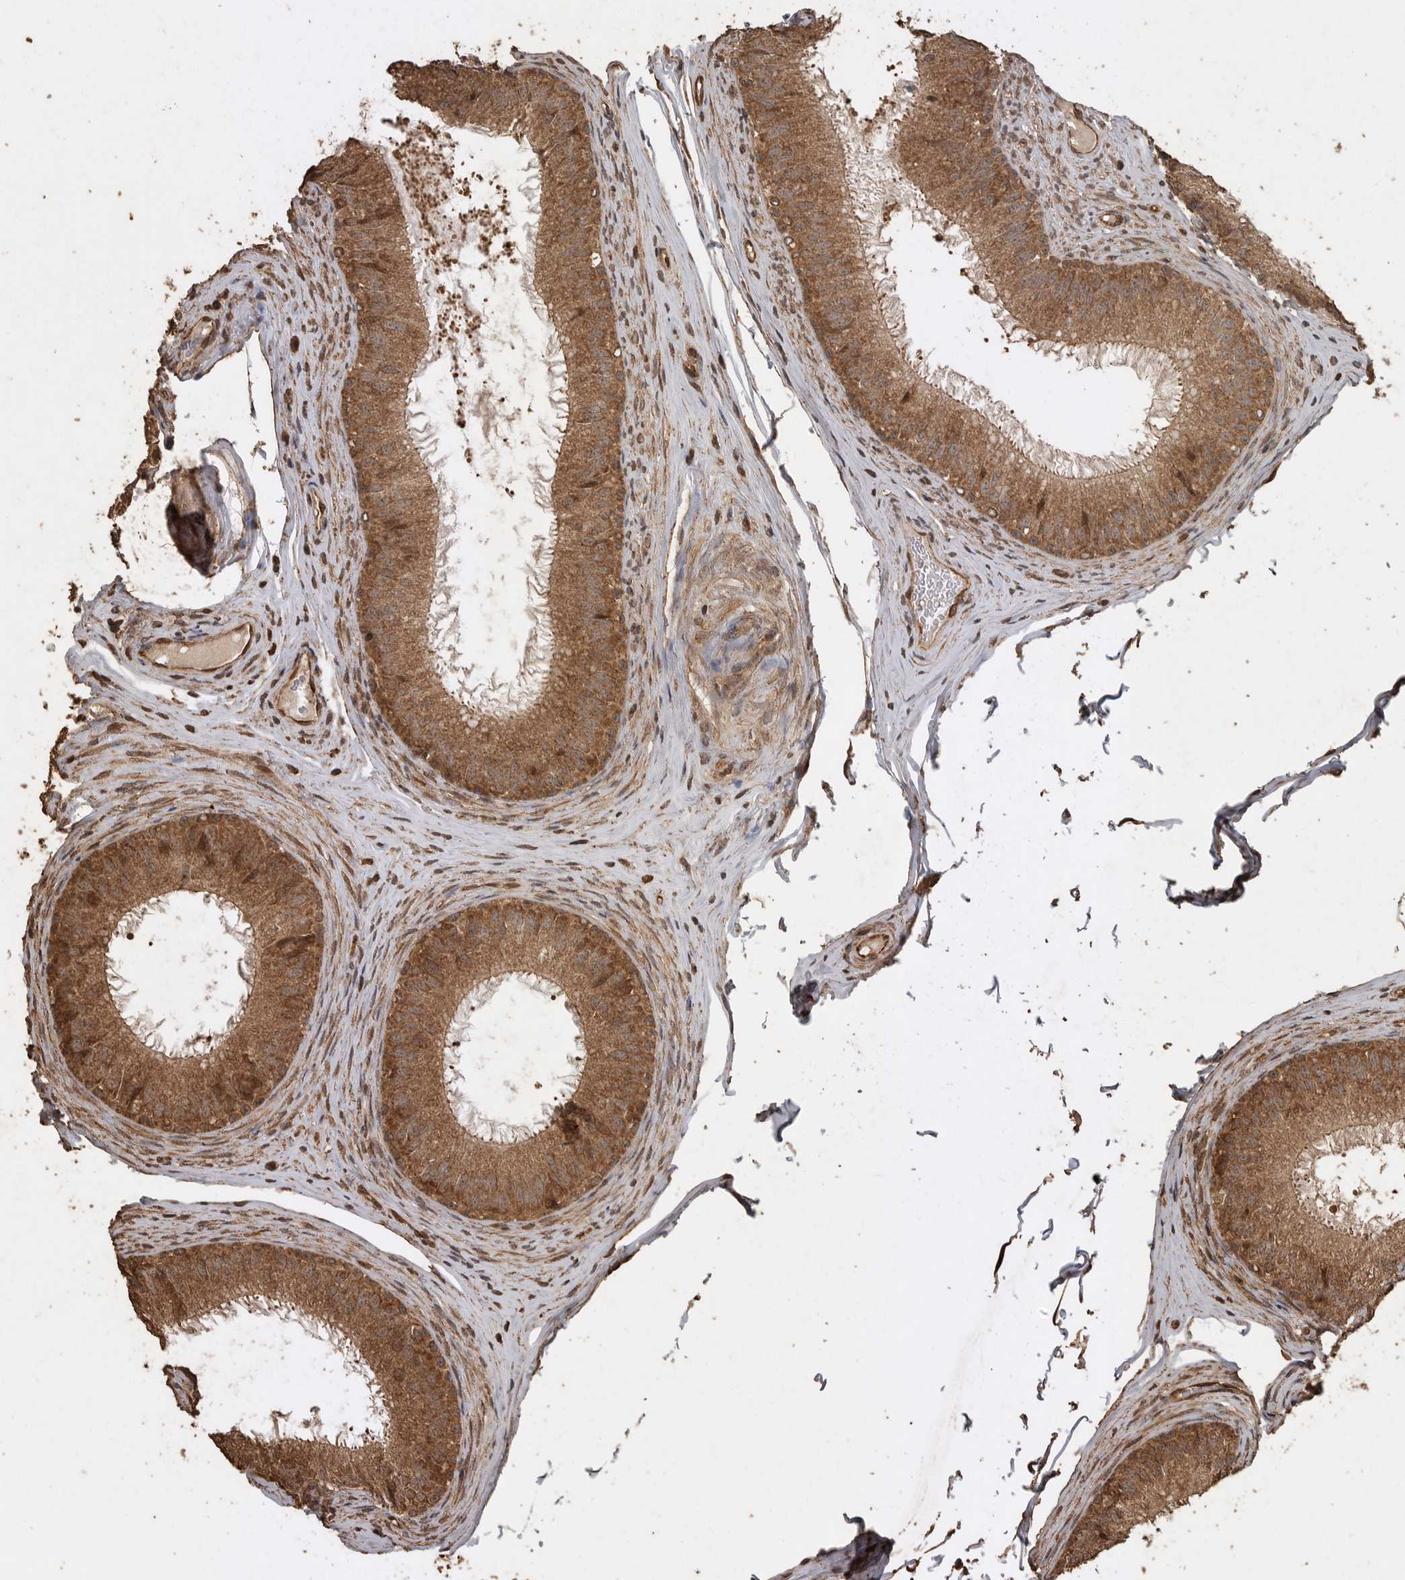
{"staining": {"intensity": "moderate", "quantity": ">75%", "location": "cytoplasmic/membranous"}, "tissue": "epididymis", "cell_type": "Glandular cells", "image_type": "normal", "snomed": [{"axis": "morphology", "description": "Normal tissue, NOS"}, {"axis": "topography", "description": "Epididymis"}], "caption": "Immunohistochemistry (IHC) (DAB (3,3'-diaminobenzidine)) staining of normal human epididymis reveals moderate cytoplasmic/membranous protein expression in about >75% of glandular cells.", "gene": "PINK1", "patient": {"sex": "male", "age": 32}}